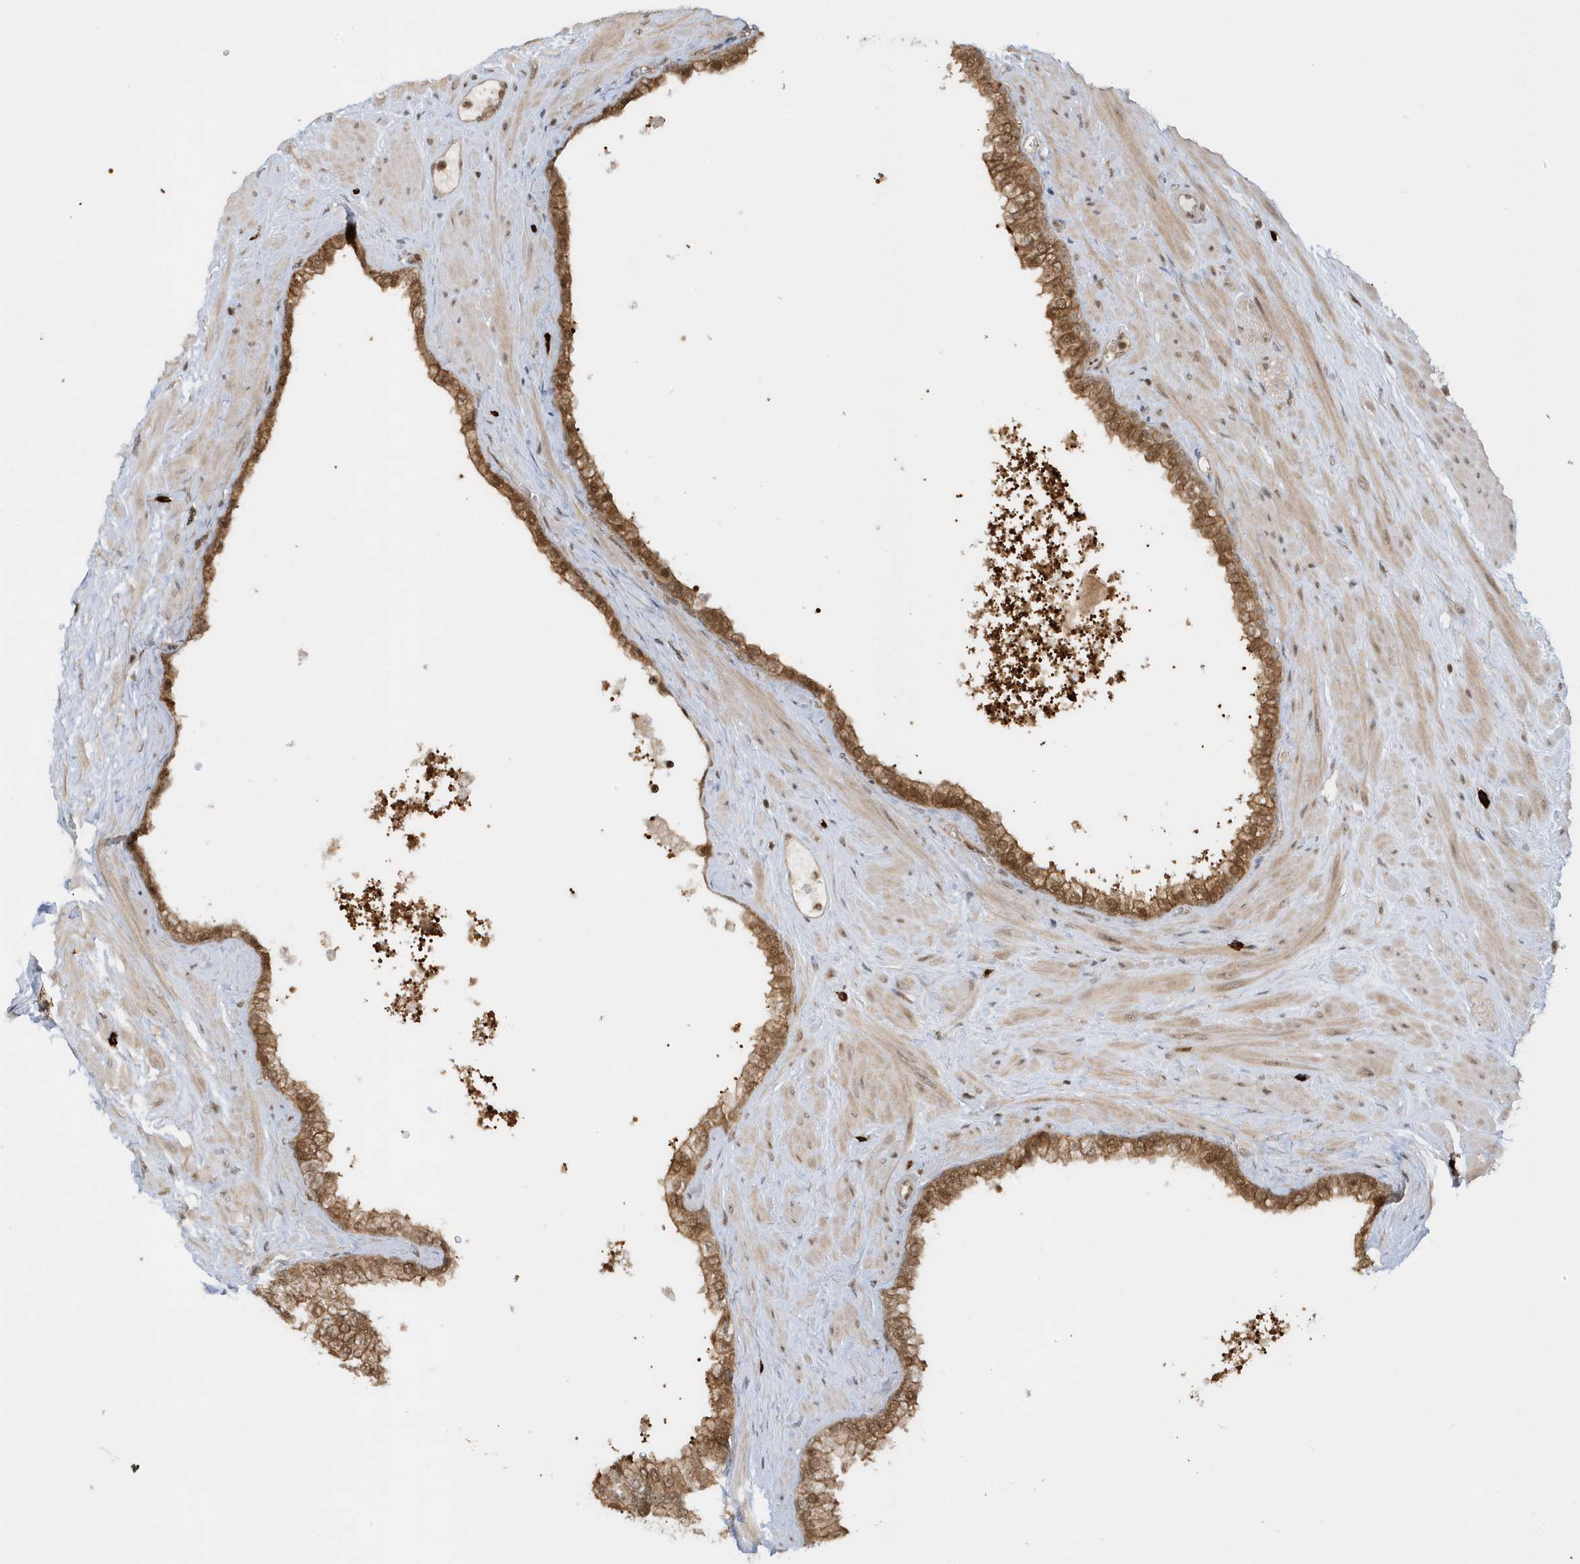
{"staining": {"intensity": "moderate", "quantity": ">75%", "location": "cytoplasmic/membranous,nuclear"}, "tissue": "prostate", "cell_type": "Glandular cells", "image_type": "normal", "snomed": [{"axis": "morphology", "description": "Normal tissue, NOS"}, {"axis": "morphology", "description": "Urothelial carcinoma, Low grade"}, {"axis": "topography", "description": "Urinary bladder"}, {"axis": "topography", "description": "Prostate"}], "caption": "There is medium levels of moderate cytoplasmic/membranous,nuclear staining in glandular cells of unremarkable prostate, as demonstrated by immunohistochemical staining (brown color).", "gene": "PPP1R7", "patient": {"sex": "male", "age": 60}}